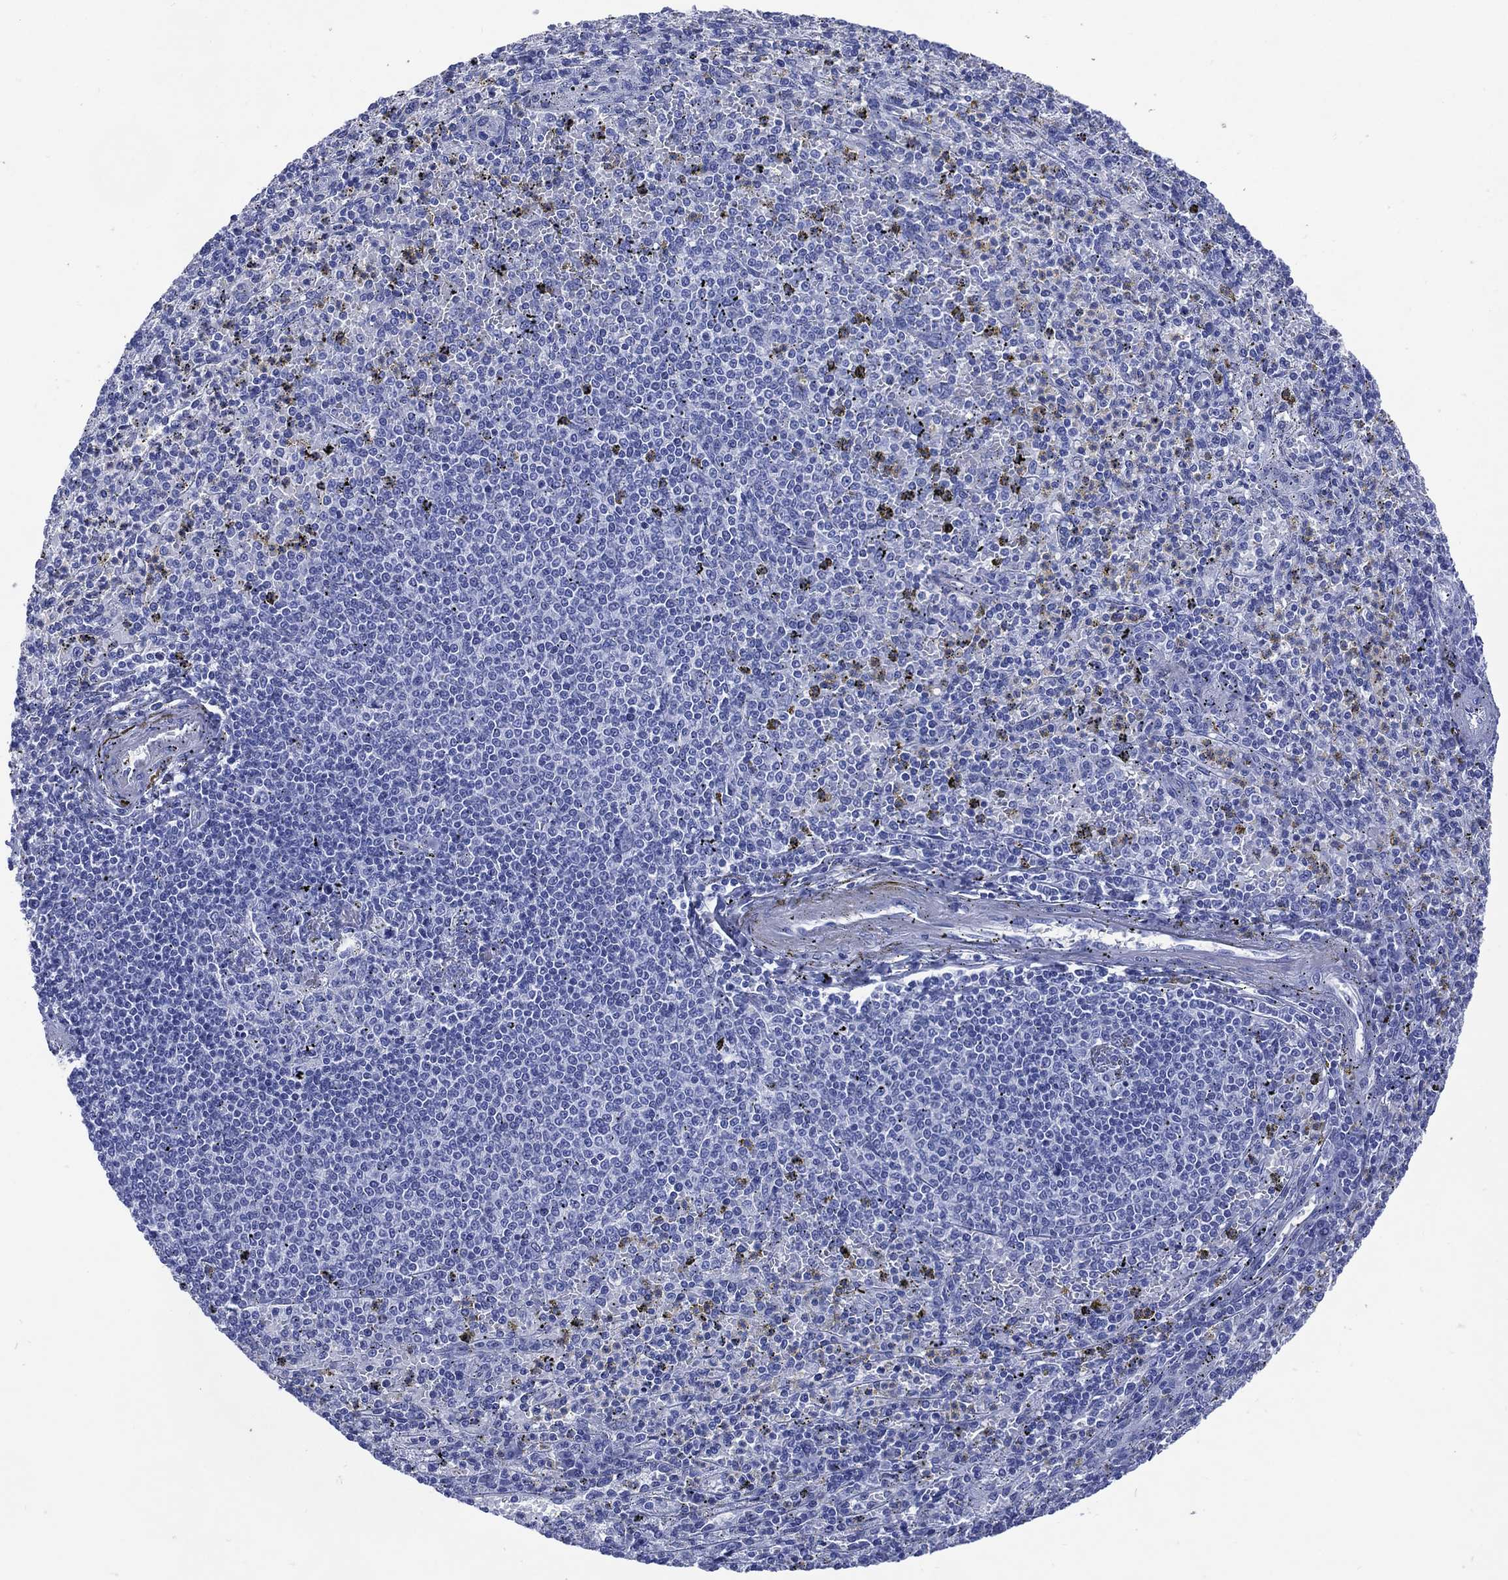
{"staining": {"intensity": "negative", "quantity": "none", "location": "none"}, "tissue": "spleen", "cell_type": "Cells in red pulp", "image_type": "normal", "snomed": [{"axis": "morphology", "description": "Normal tissue, NOS"}, {"axis": "topography", "description": "Spleen"}], "caption": "This is a photomicrograph of immunohistochemistry (IHC) staining of normal spleen, which shows no staining in cells in red pulp.", "gene": "SHCBP1L", "patient": {"sex": "male", "age": 60}}